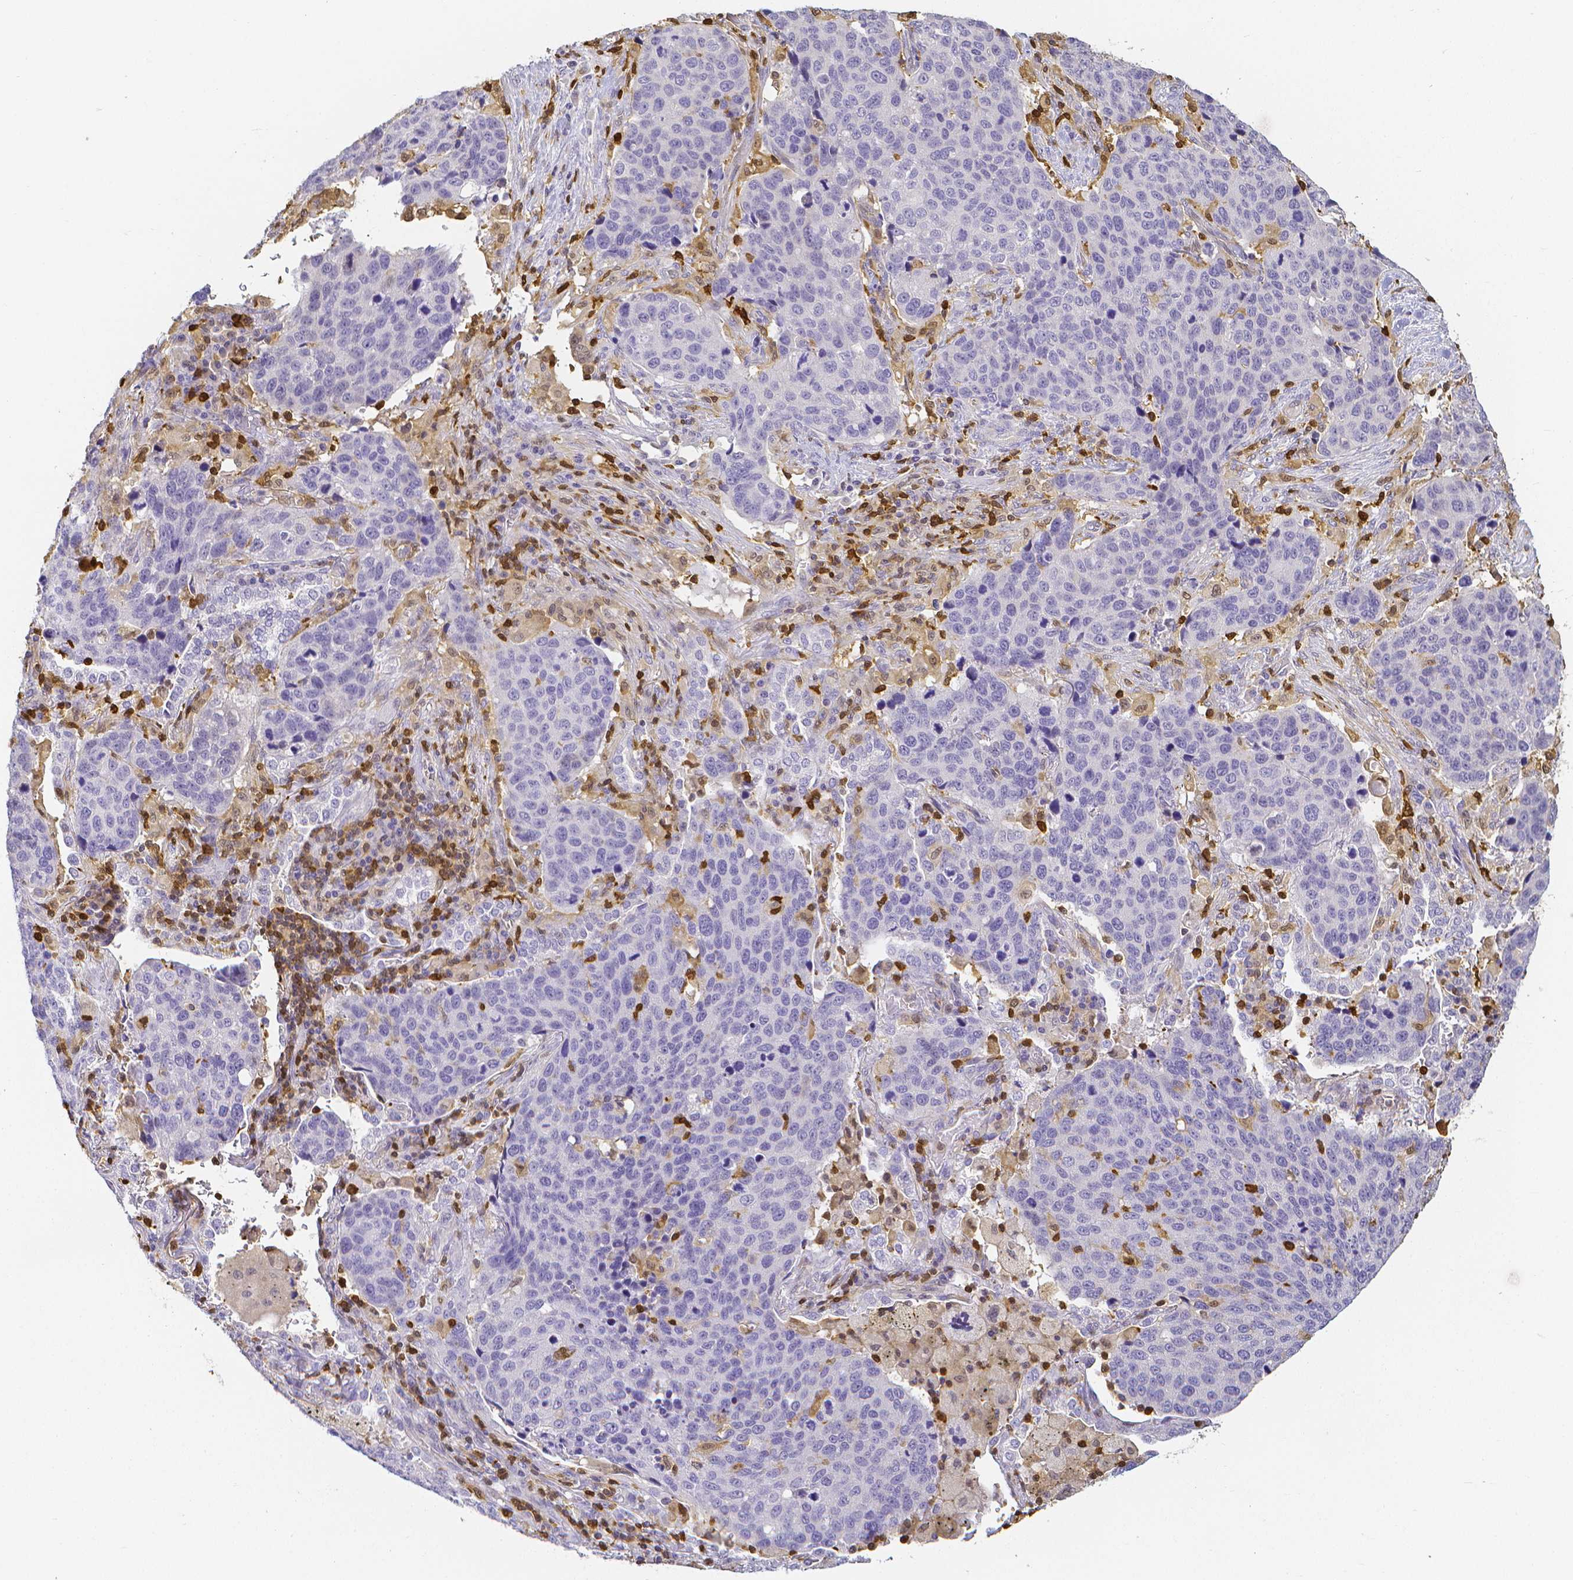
{"staining": {"intensity": "negative", "quantity": "none", "location": "none"}, "tissue": "lung cancer", "cell_type": "Tumor cells", "image_type": "cancer", "snomed": [{"axis": "morphology", "description": "Squamous cell carcinoma, NOS"}, {"axis": "topography", "description": "Lymph node"}, {"axis": "topography", "description": "Lung"}], "caption": "Tumor cells show no significant staining in squamous cell carcinoma (lung).", "gene": "COTL1", "patient": {"sex": "male", "age": 61}}